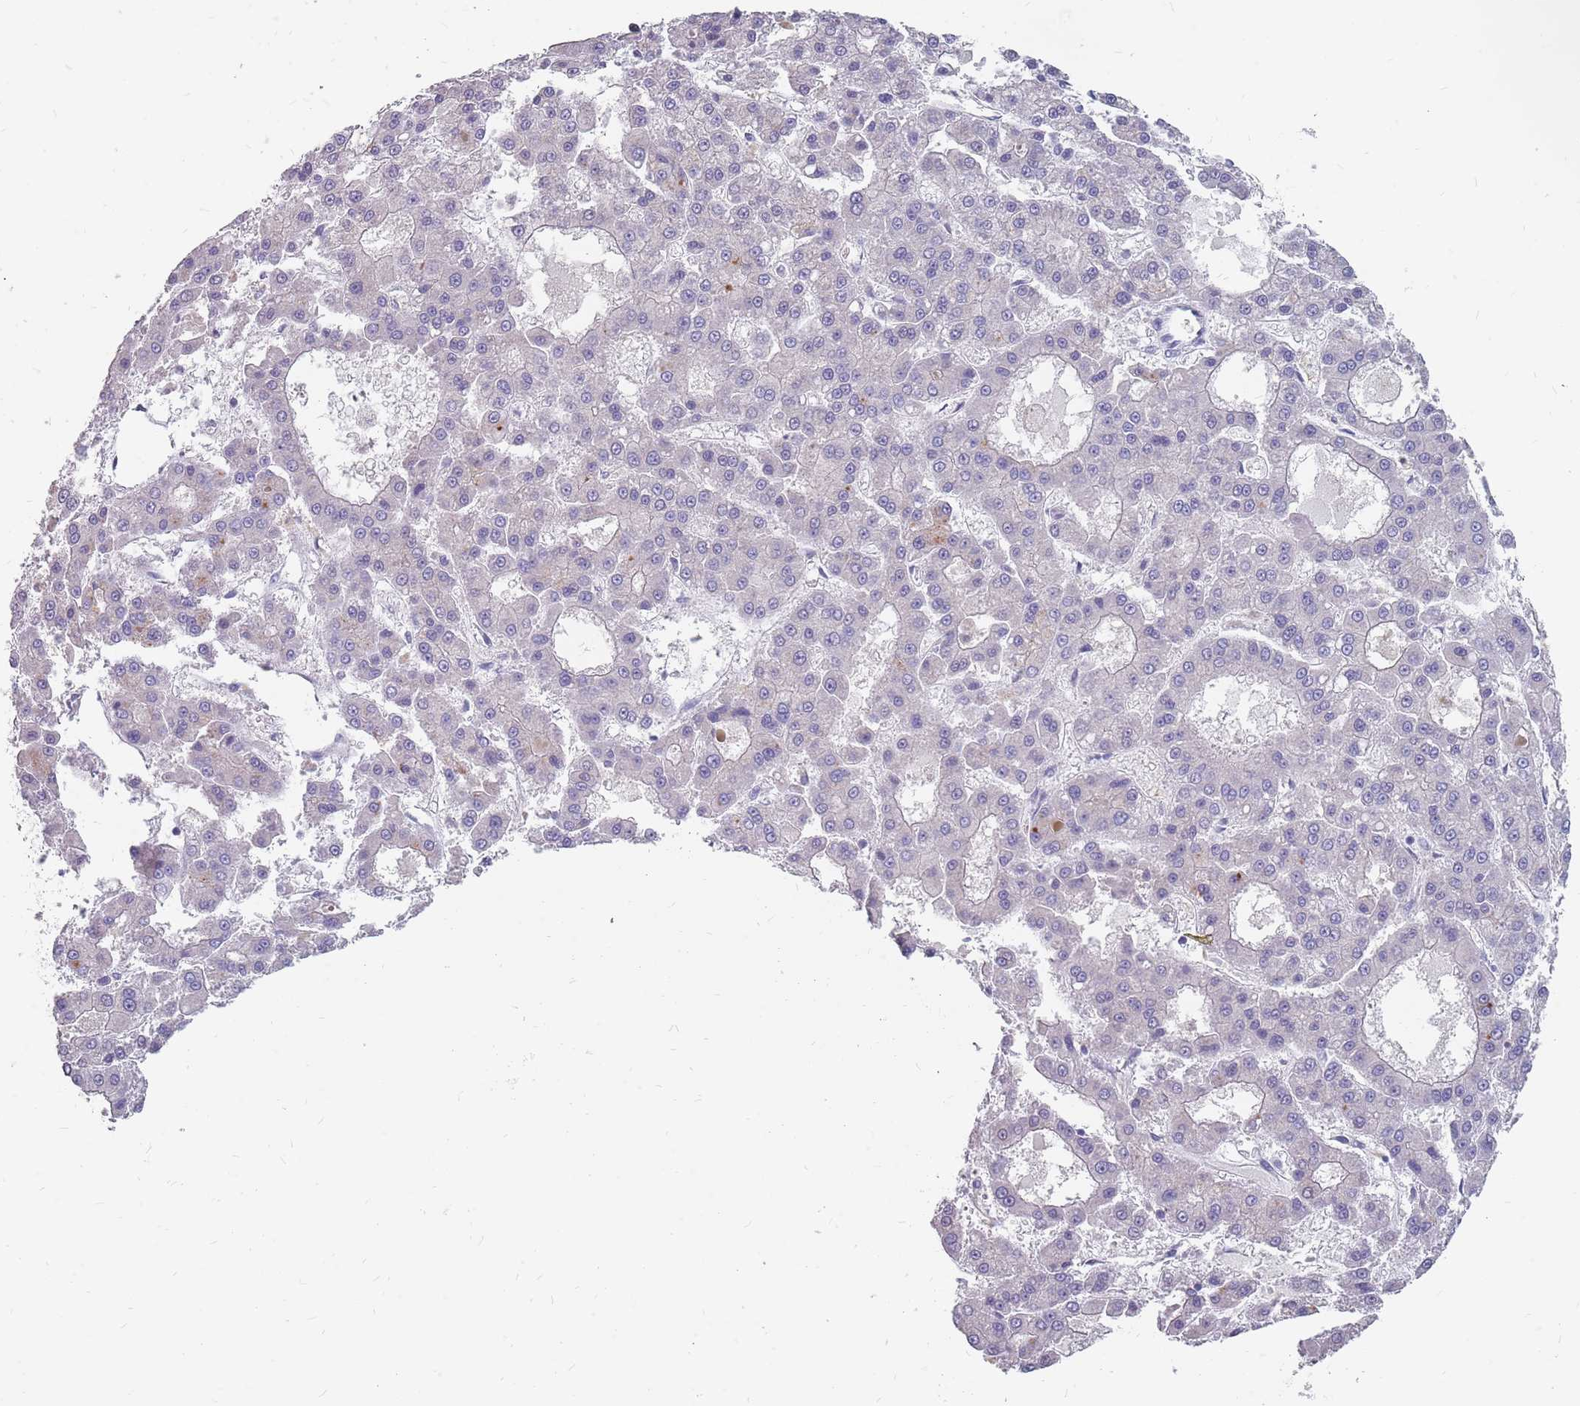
{"staining": {"intensity": "negative", "quantity": "none", "location": "none"}, "tissue": "liver cancer", "cell_type": "Tumor cells", "image_type": "cancer", "snomed": [{"axis": "morphology", "description": "Carcinoma, Hepatocellular, NOS"}, {"axis": "topography", "description": "Liver"}], "caption": "Liver cancer (hepatocellular carcinoma) was stained to show a protein in brown. There is no significant staining in tumor cells. Nuclei are stained in blue.", "gene": "CMTR2", "patient": {"sex": "male", "age": 70}}